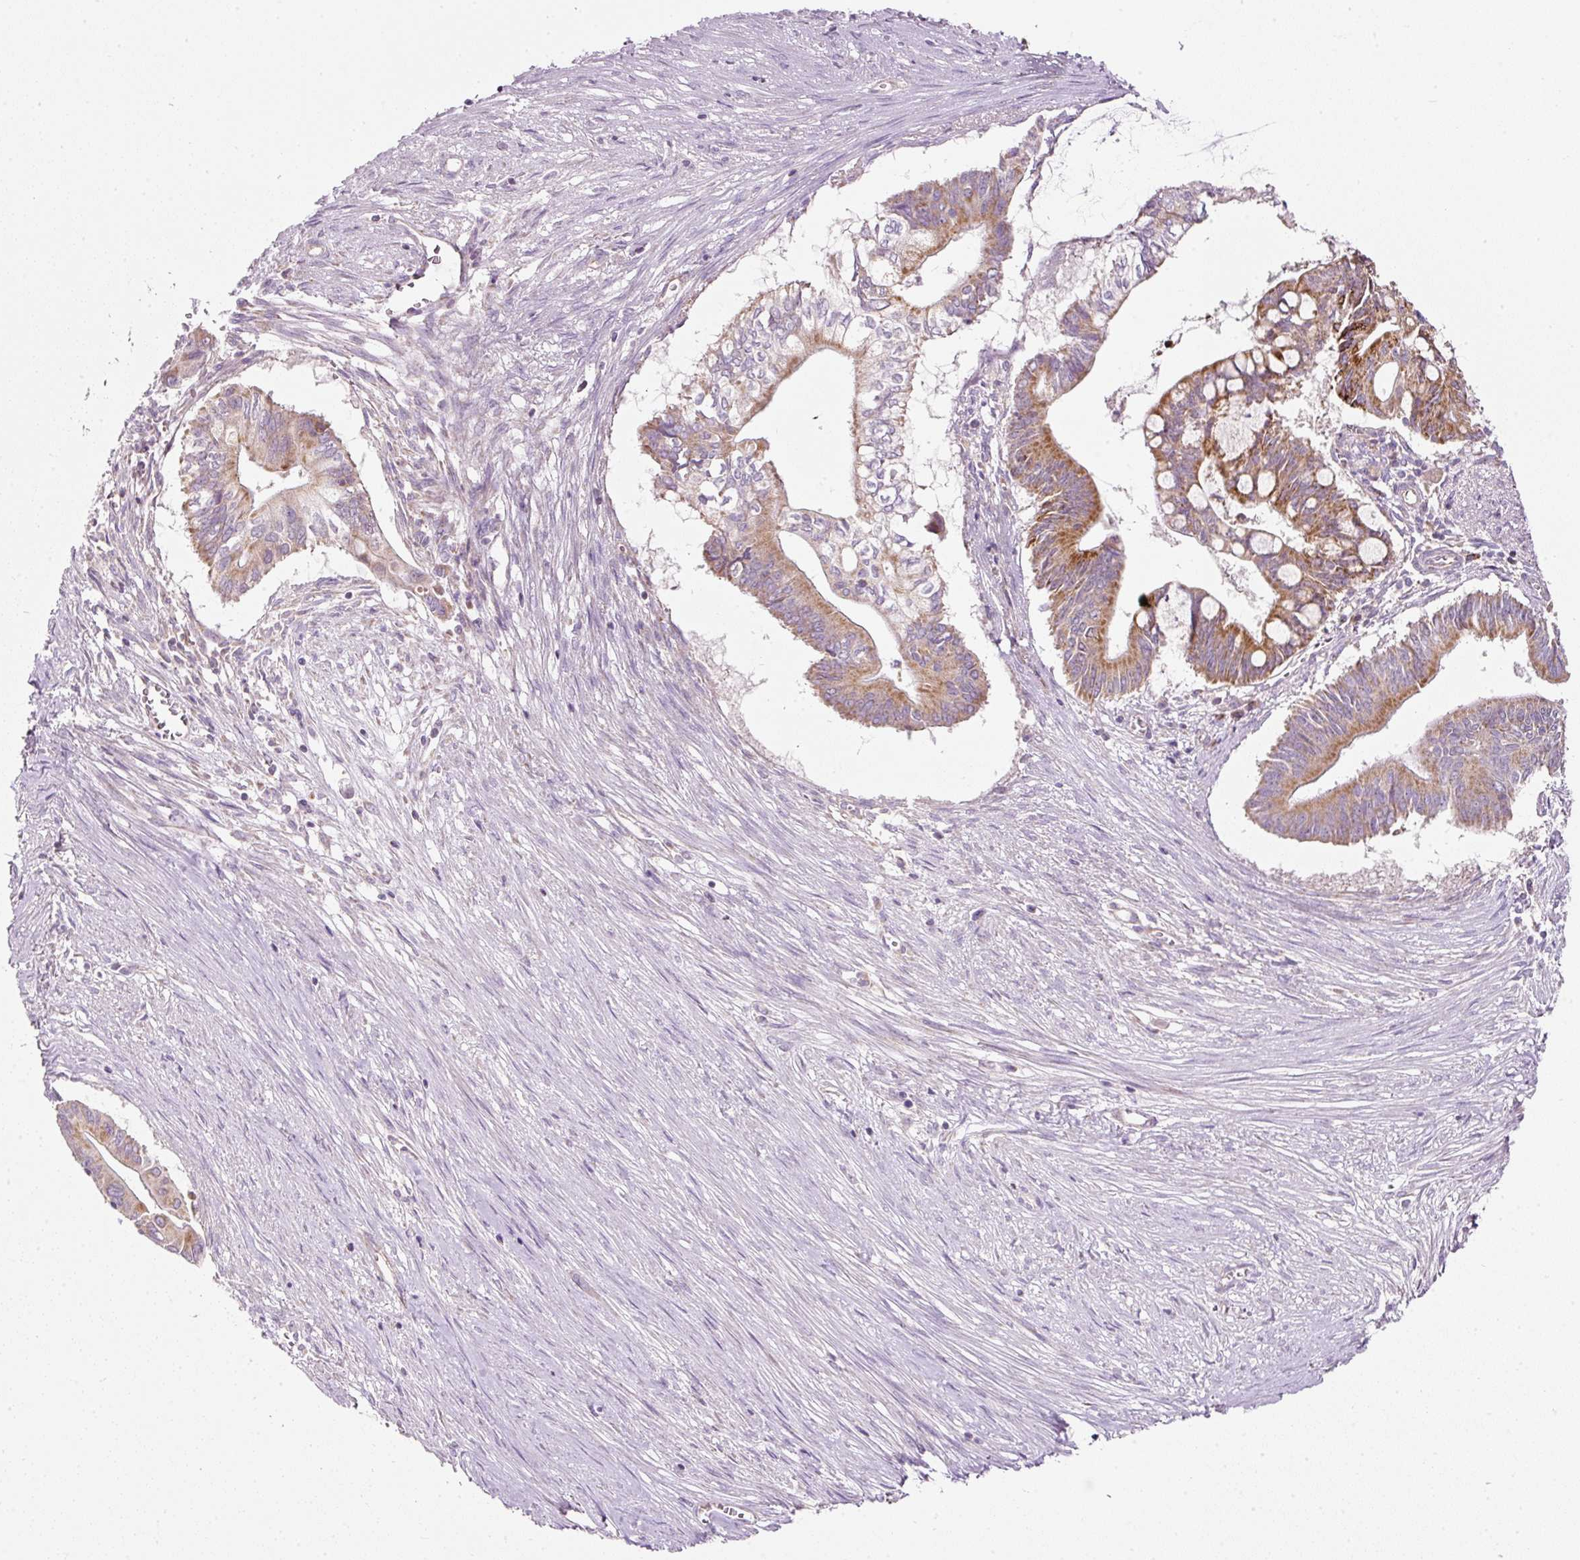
{"staining": {"intensity": "moderate", "quantity": ">75%", "location": "cytoplasmic/membranous"}, "tissue": "pancreatic cancer", "cell_type": "Tumor cells", "image_type": "cancer", "snomed": [{"axis": "morphology", "description": "Adenocarcinoma, NOS"}, {"axis": "topography", "description": "Pancreas"}], "caption": "This is an image of immunohistochemistry (IHC) staining of pancreatic cancer (adenocarcinoma), which shows moderate positivity in the cytoplasmic/membranous of tumor cells.", "gene": "NDUFA1", "patient": {"sex": "male", "age": 68}}